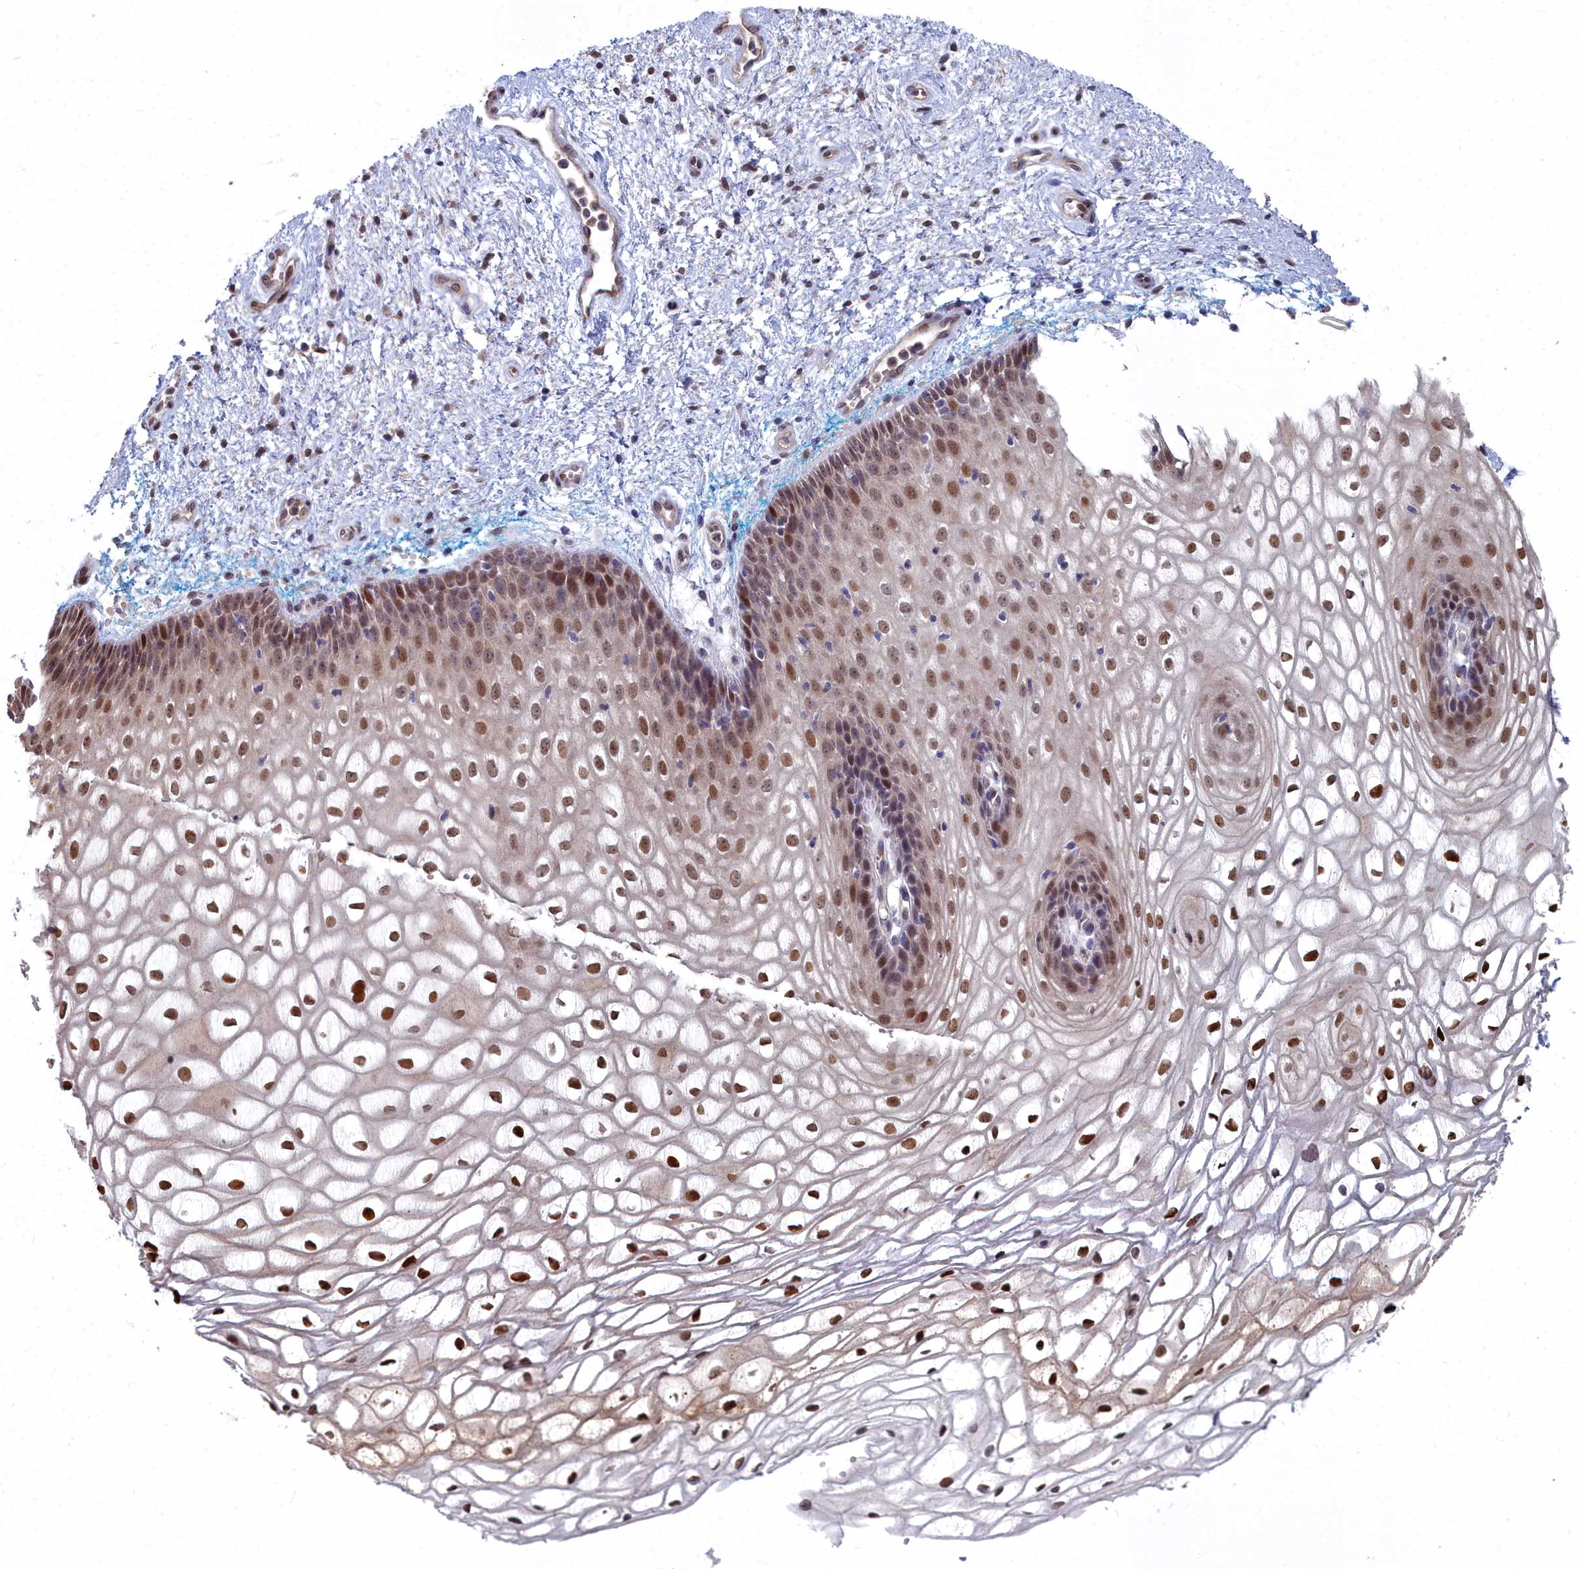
{"staining": {"intensity": "strong", "quantity": "25%-75%", "location": "nuclear"}, "tissue": "vagina", "cell_type": "Squamous epithelial cells", "image_type": "normal", "snomed": [{"axis": "morphology", "description": "Normal tissue, NOS"}, {"axis": "topography", "description": "Vagina"}], "caption": "A high amount of strong nuclear expression is identified in about 25%-75% of squamous epithelial cells in normal vagina. The staining is performed using DAB brown chromogen to label protein expression. The nuclei are counter-stained blue using hematoxylin.", "gene": "RPS27A", "patient": {"sex": "female", "age": 34}}